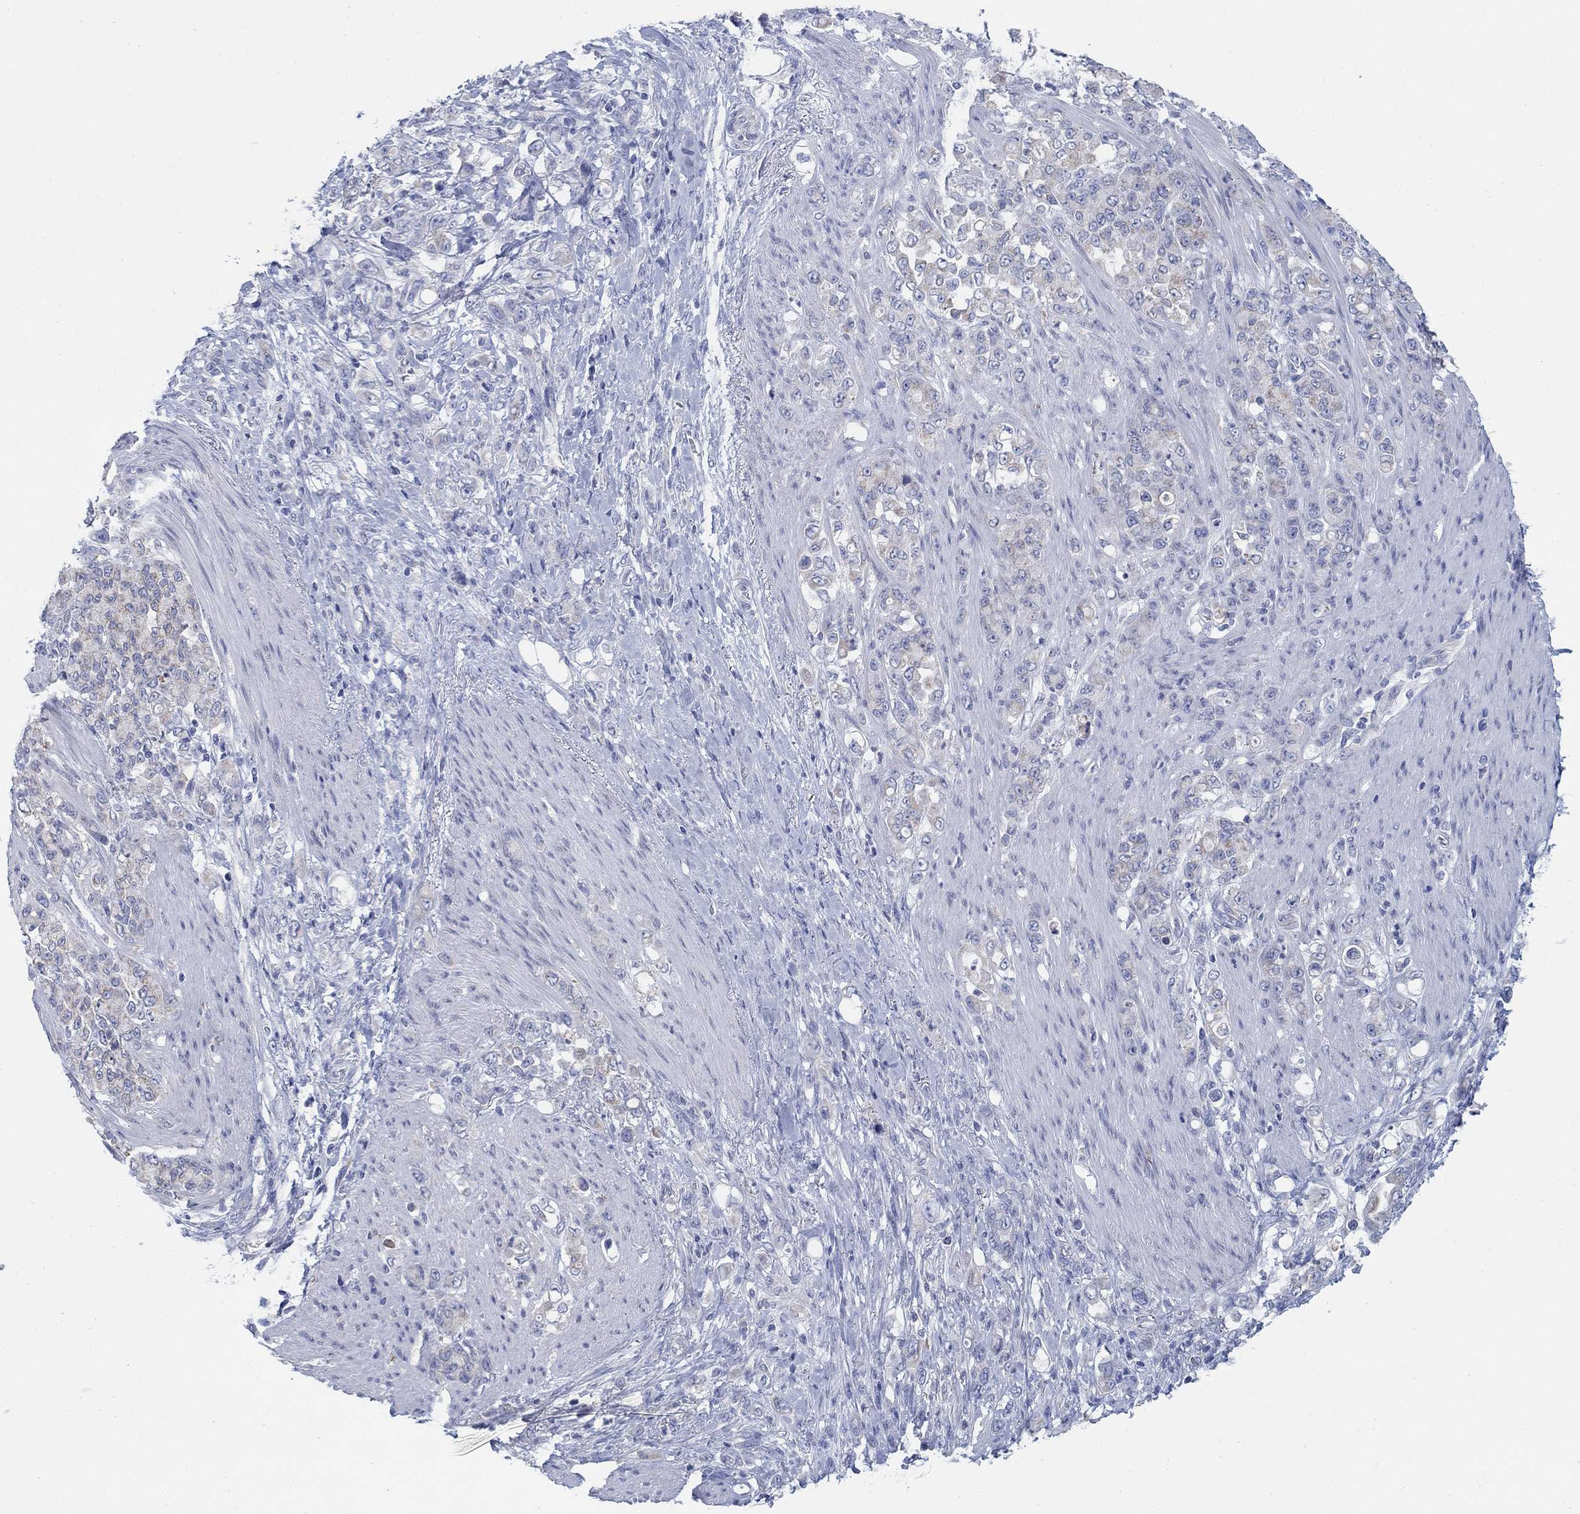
{"staining": {"intensity": "negative", "quantity": "none", "location": "none"}, "tissue": "stomach cancer", "cell_type": "Tumor cells", "image_type": "cancer", "snomed": [{"axis": "morphology", "description": "Adenocarcinoma, NOS"}, {"axis": "topography", "description": "Stomach"}], "caption": "Tumor cells are negative for brown protein staining in stomach adenocarcinoma.", "gene": "SCCPDH", "patient": {"sex": "female", "age": 79}}